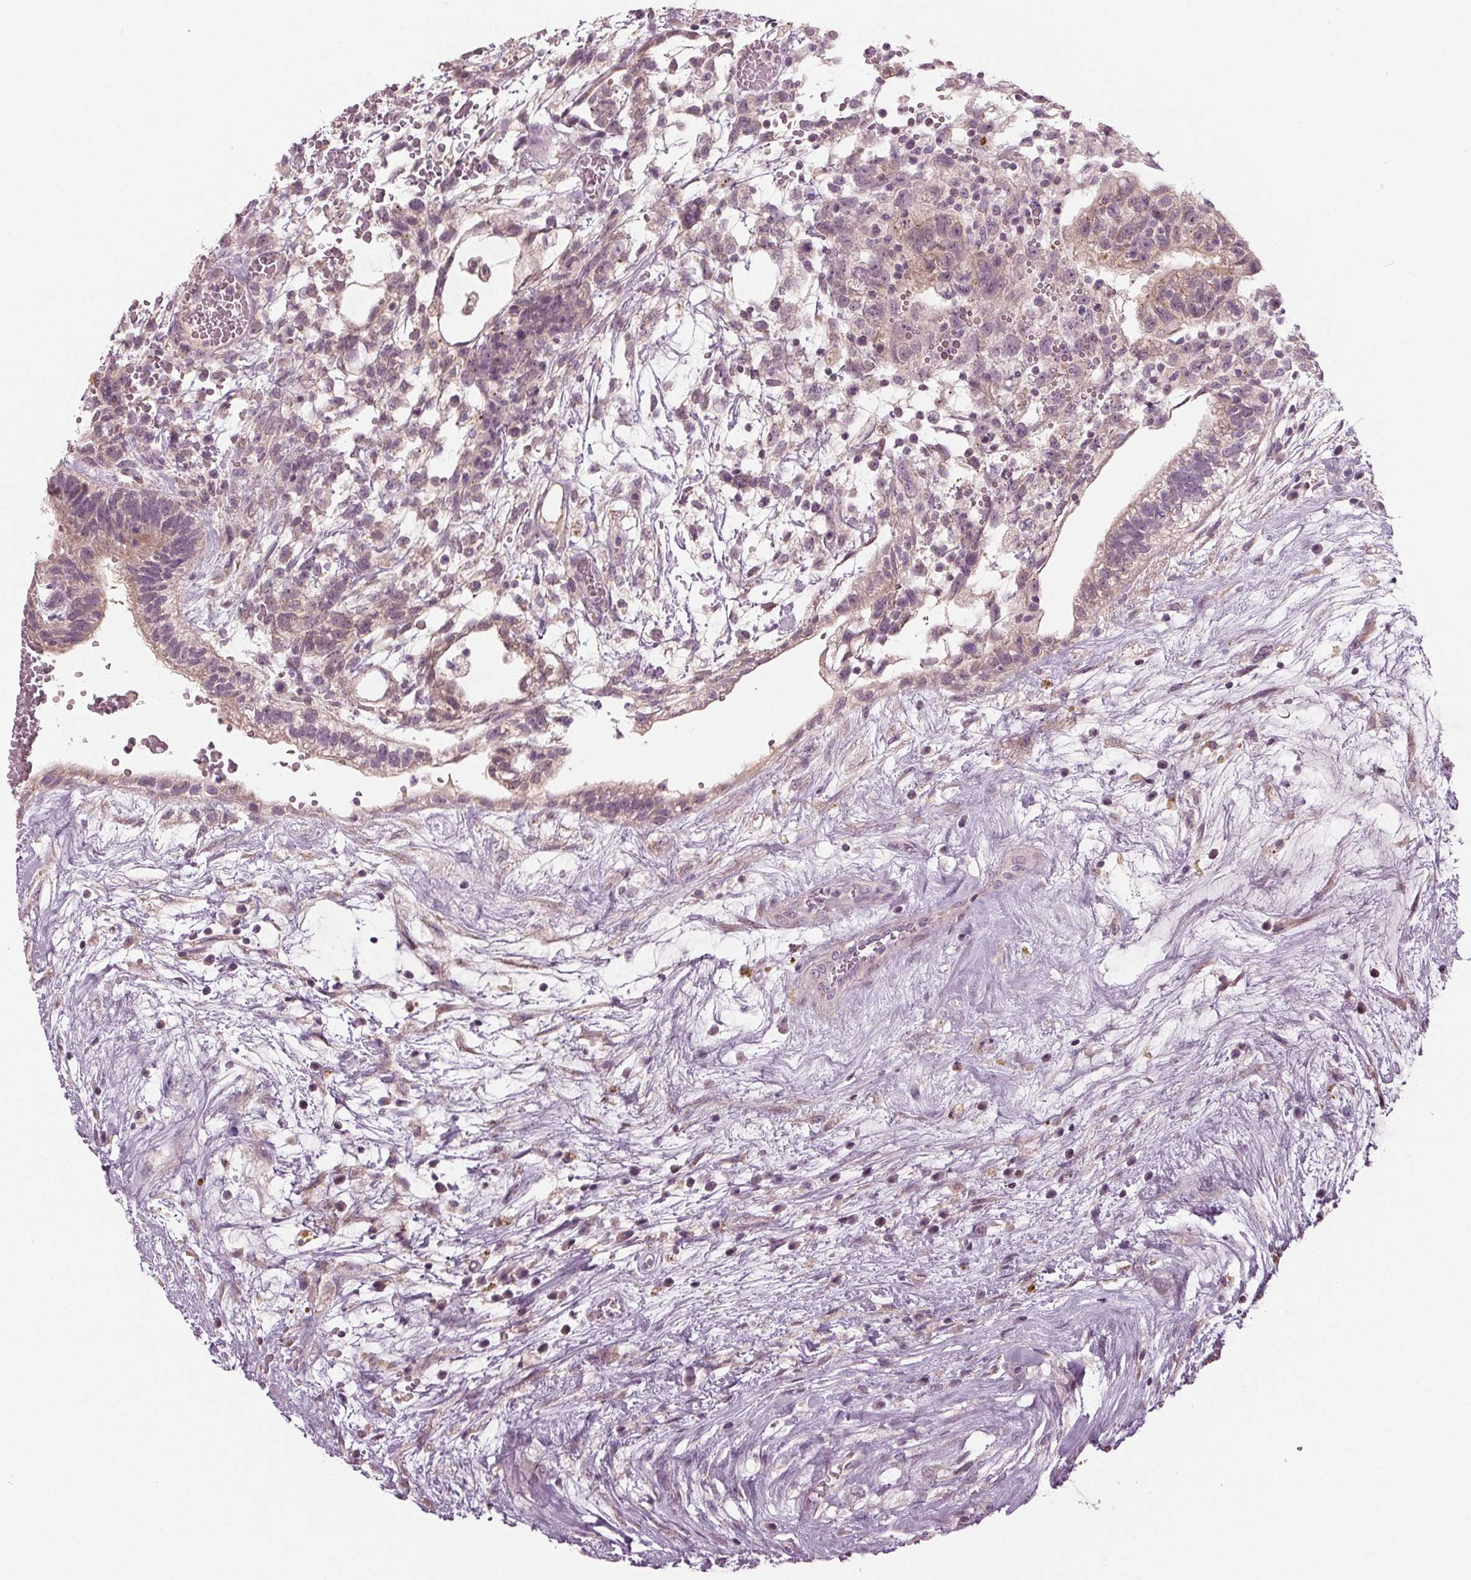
{"staining": {"intensity": "weak", "quantity": "<25%", "location": "cytoplasmic/membranous"}, "tissue": "testis cancer", "cell_type": "Tumor cells", "image_type": "cancer", "snomed": [{"axis": "morphology", "description": "Normal tissue, NOS"}, {"axis": "morphology", "description": "Carcinoma, Embryonal, NOS"}, {"axis": "topography", "description": "Testis"}], "caption": "Immunohistochemistry (IHC) micrograph of testis cancer (embryonal carcinoma) stained for a protein (brown), which exhibits no staining in tumor cells.", "gene": "ZNF605", "patient": {"sex": "male", "age": 32}}